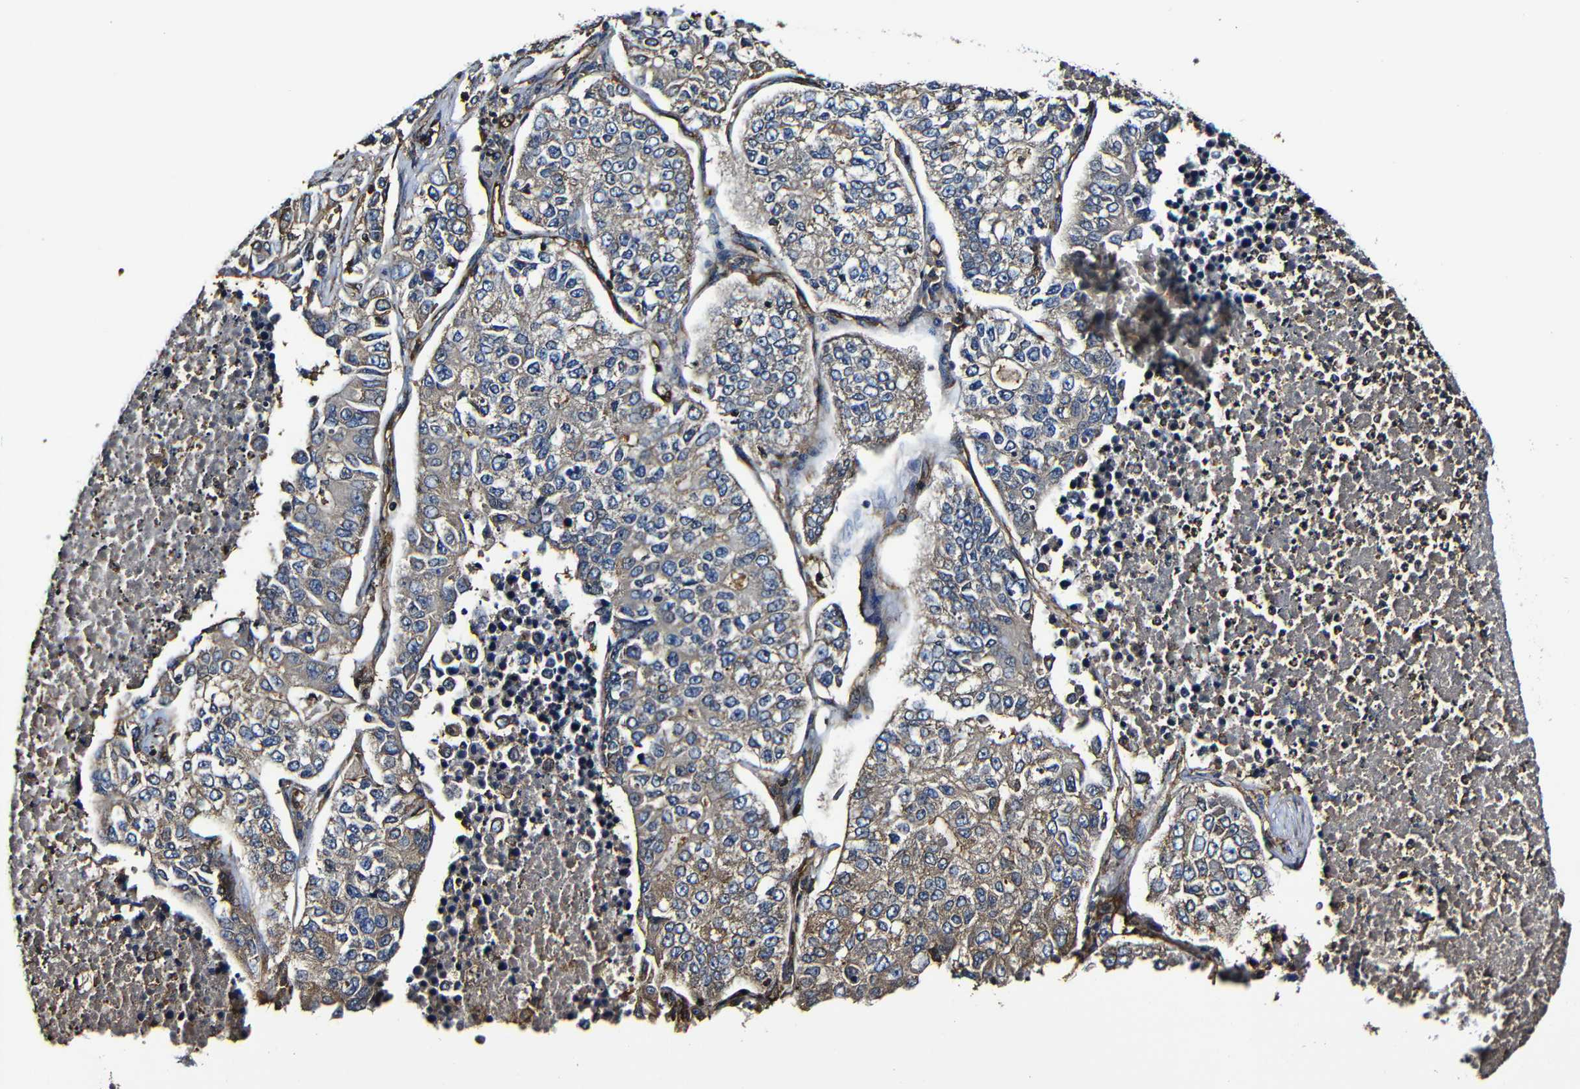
{"staining": {"intensity": "weak", "quantity": ">75%", "location": "cytoplasmic/membranous"}, "tissue": "lung cancer", "cell_type": "Tumor cells", "image_type": "cancer", "snomed": [{"axis": "morphology", "description": "Adenocarcinoma, NOS"}, {"axis": "topography", "description": "Lung"}], "caption": "Protein positivity by immunohistochemistry (IHC) demonstrates weak cytoplasmic/membranous positivity in about >75% of tumor cells in lung cancer. Immunohistochemistry stains the protein of interest in brown and the nuclei are stained blue.", "gene": "MSN", "patient": {"sex": "male", "age": 49}}